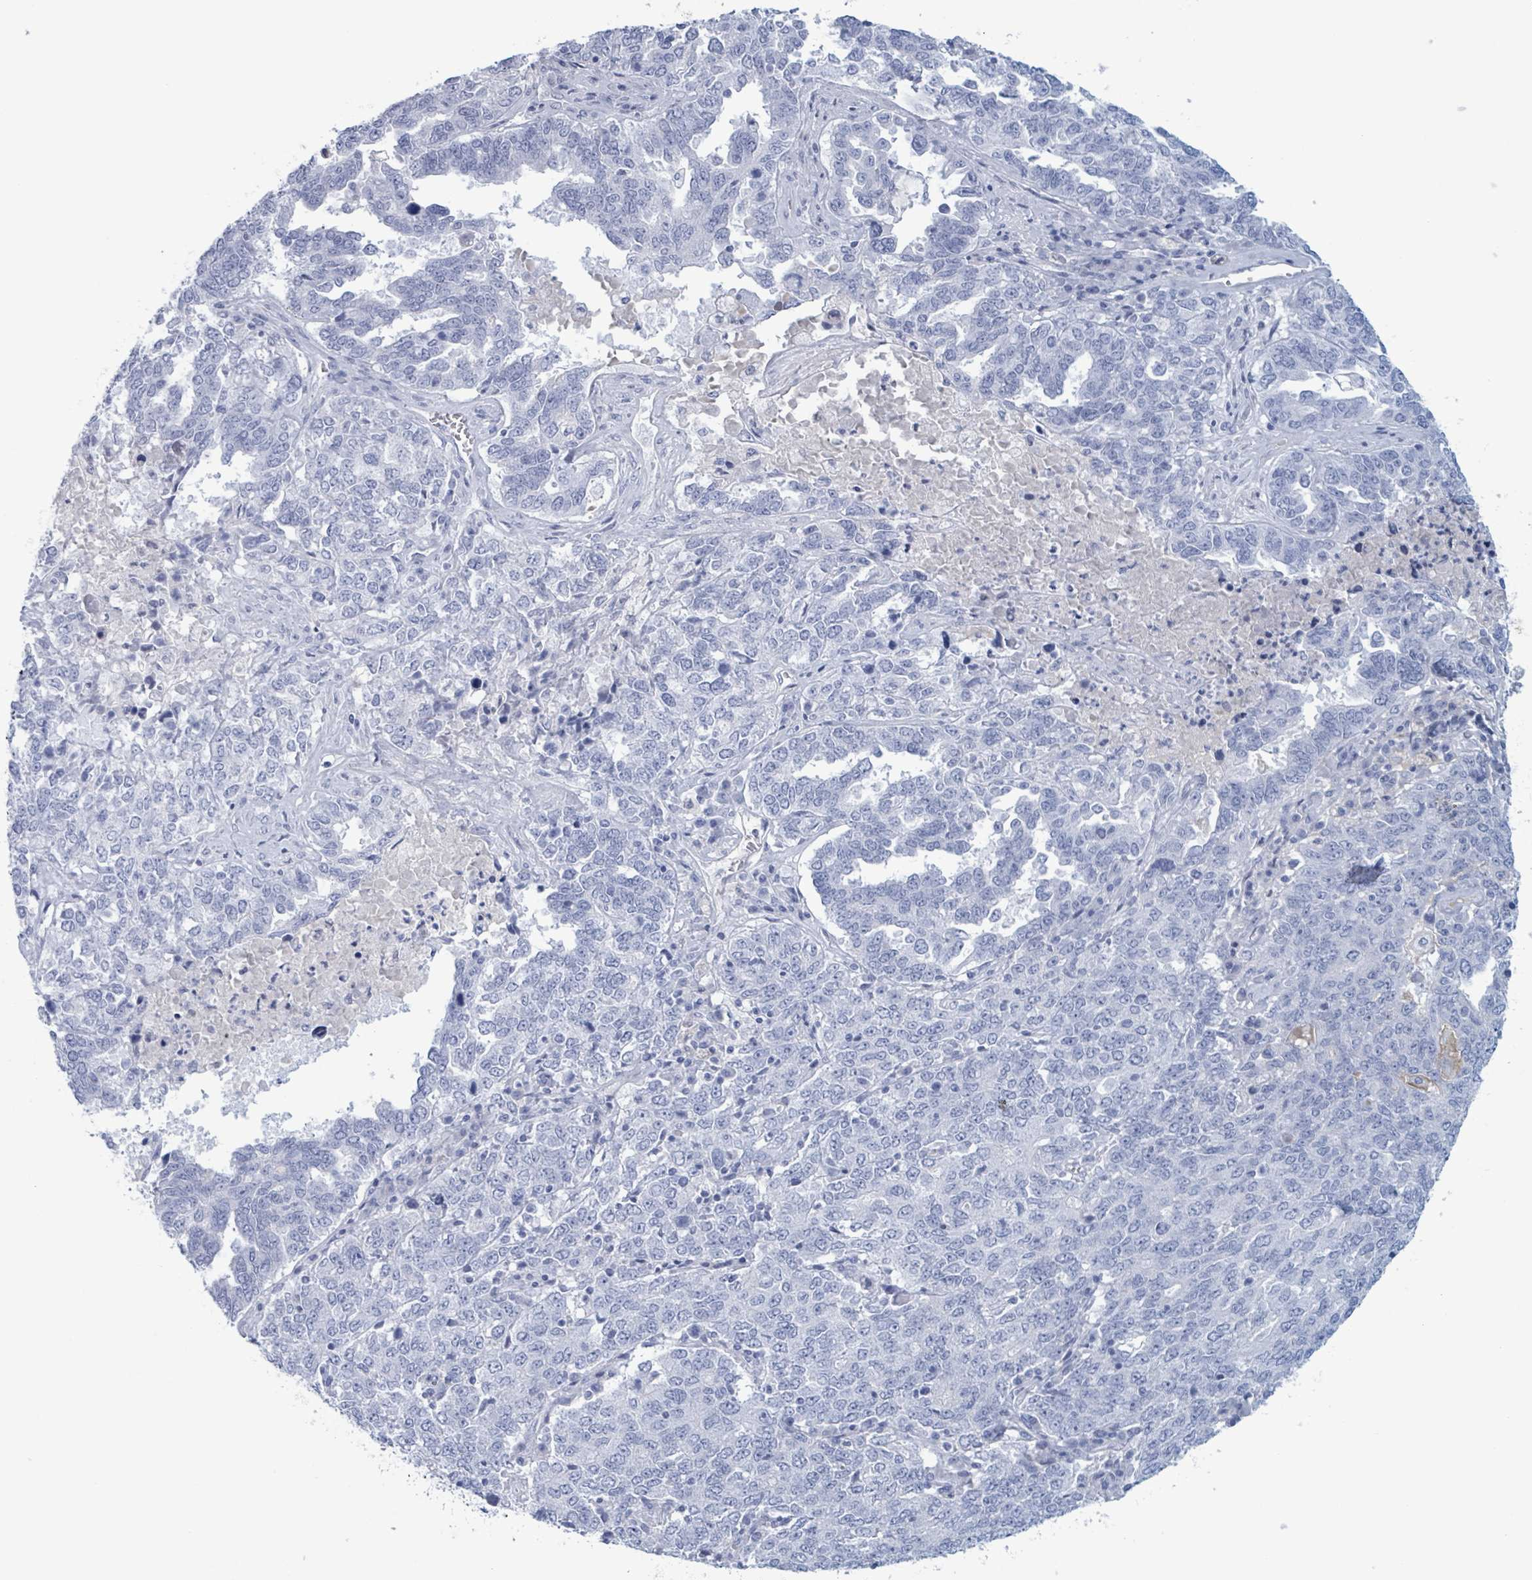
{"staining": {"intensity": "negative", "quantity": "none", "location": "none"}, "tissue": "ovarian cancer", "cell_type": "Tumor cells", "image_type": "cancer", "snomed": [{"axis": "morphology", "description": "Carcinoma, endometroid"}, {"axis": "topography", "description": "Ovary"}], "caption": "Image shows no significant protein expression in tumor cells of ovarian endometroid carcinoma.", "gene": "KLK4", "patient": {"sex": "female", "age": 62}}